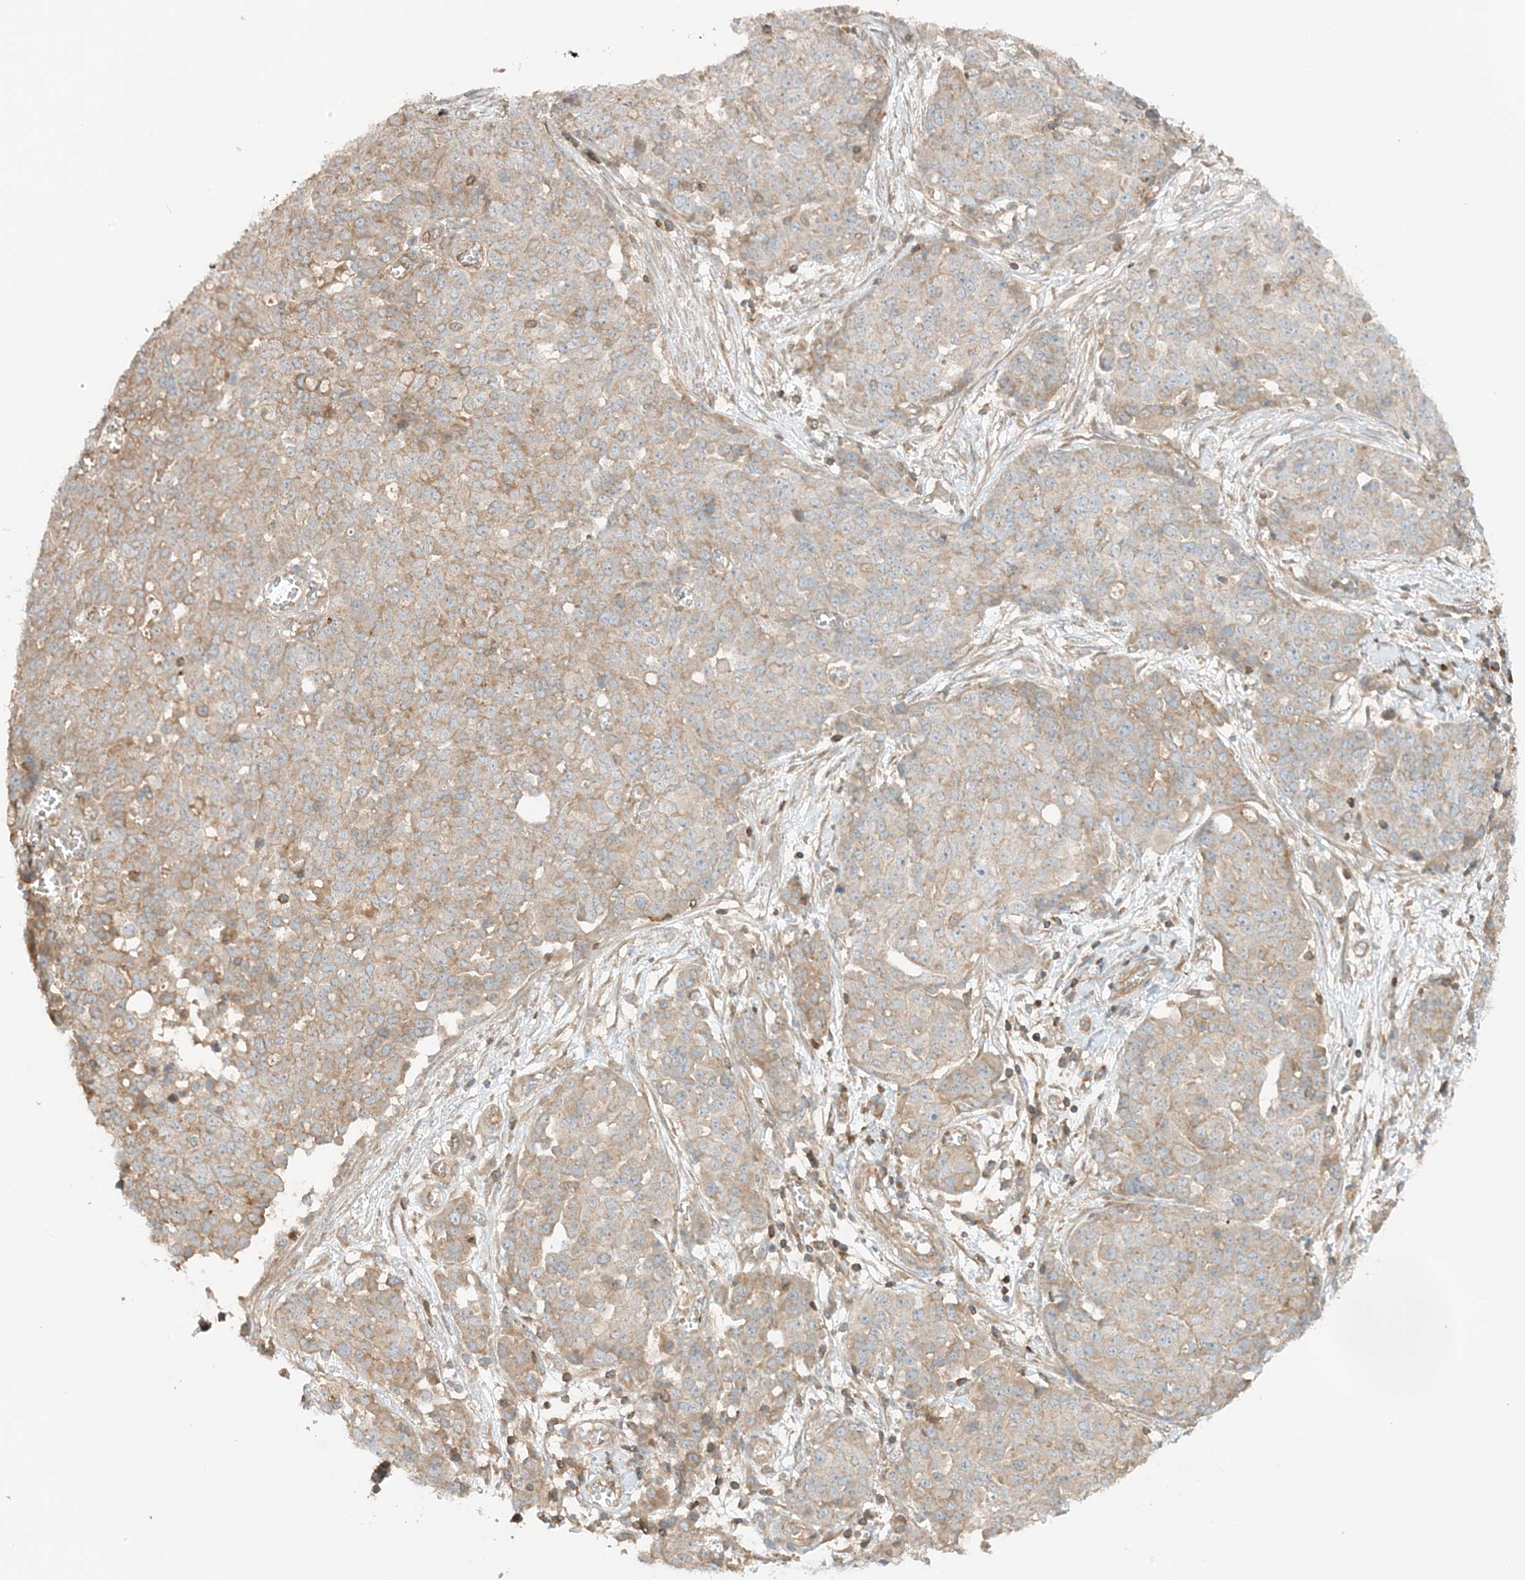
{"staining": {"intensity": "weak", "quantity": ">75%", "location": "cytoplasmic/membranous"}, "tissue": "ovarian cancer", "cell_type": "Tumor cells", "image_type": "cancer", "snomed": [{"axis": "morphology", "description": "Cystadenocarcinoma, serous, NOS"}, {"axis": "topography", "description": "Soft tissue"}, {"axis": "topography", "description": "Ovary"}], "caption": "Protein expression analysis of ovarian serous cystadenocarcinoma displays weak cytoplasmic/membranous expression in about >75% of tumor cells.", "gene": "SLC25A12", "patient": {"sex": "female", "age": 57}}